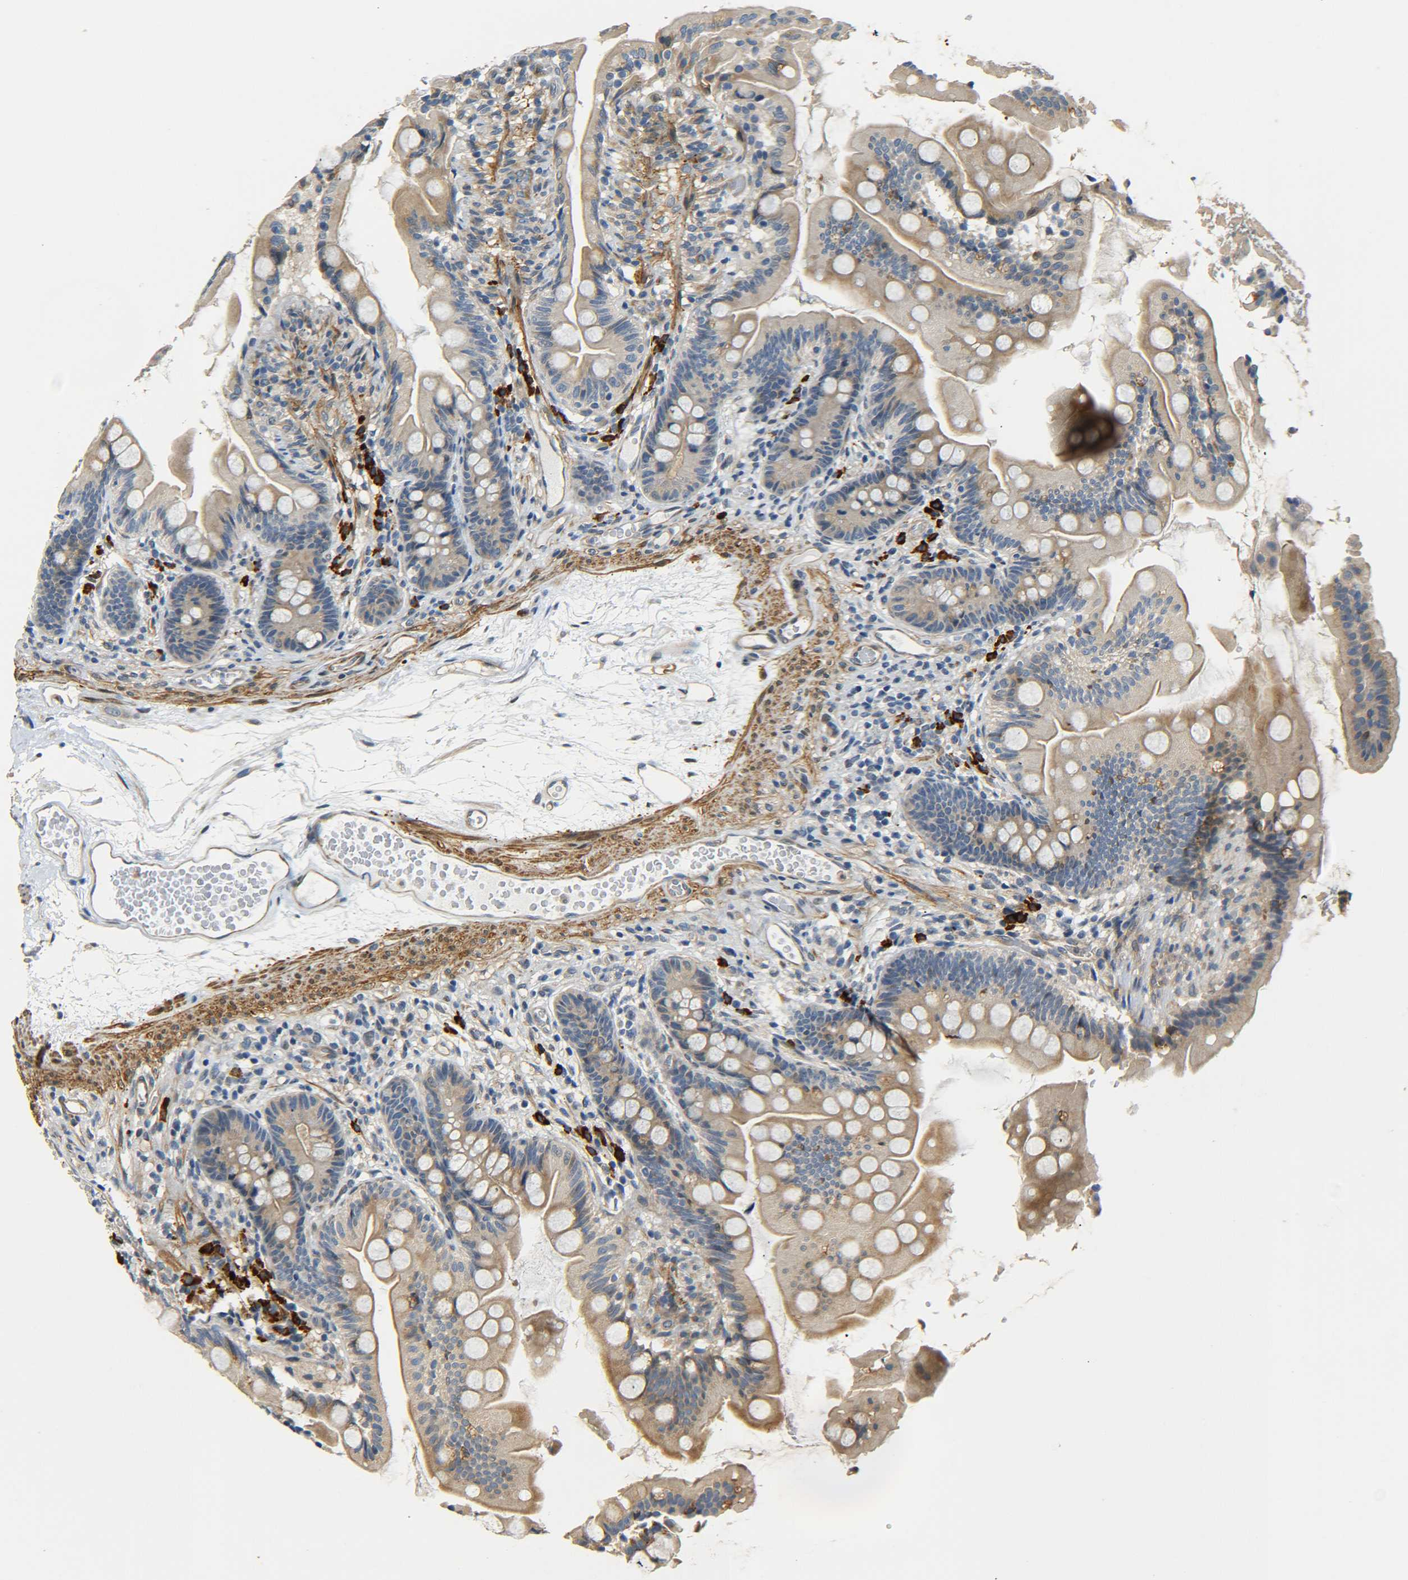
{"staining": {"intensity": "moderate", "quantity": "25%-75%", "location": "cytoplasmic/membranous"}, "tissue": "small intestine", "cell_type": "Glandular cells", "image_type": "normal", "snomed": [{"axis": "morphology", "description": "Normal tissue, NOS"}, {"axis": "topography", "description": "Small intestine"}], "caption": "This is a photomicrograph of IHC staining of normal small intestine, which shows moderate expression in the cytoplasmic/membranous of glandular cells.", "gene": "MEIS1", "patient": {"sex": "female", "age": 56}}